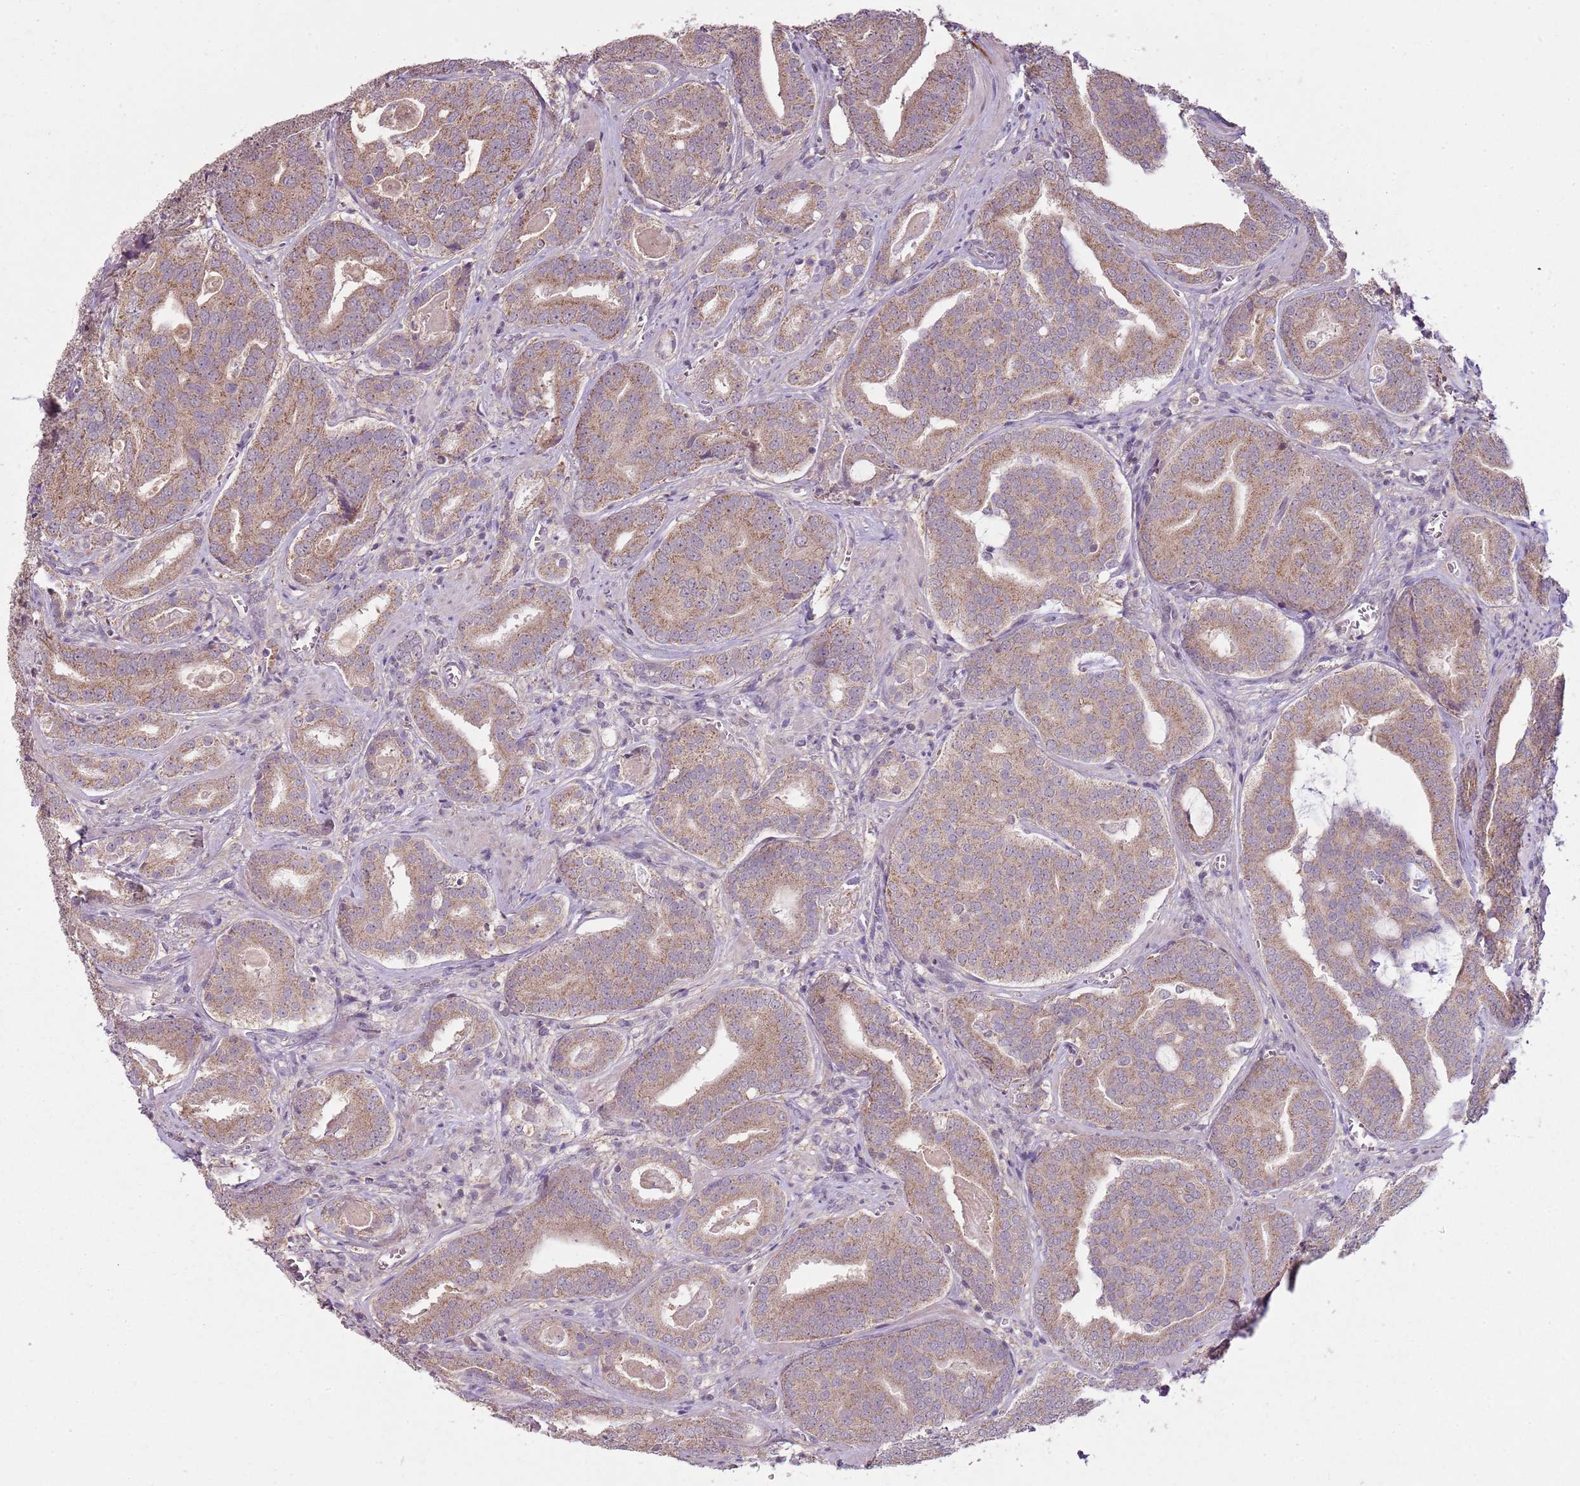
{"staining": {"intensity": "moderate", "quantity": ">75%", "location": "cytoplasmic/membranous"}, "tissue": "prostate cancer", "cell_type": "Tumor cells", "image_type": "cancer", "snomed": [{"axis": "morphology", "description": "Adenocarcinoma, High grade"}, {"axis": "topography", "description": "Prostate"}], "caption": "The photomicrograph shows a brown stain indicating the presence of a protein in the cytoplasmic/membranous of tumor cells in prostate adenocarcinoma (high-grade).", "gene": "TEKT4", "patient": {"sex": "male", "age": 55}}